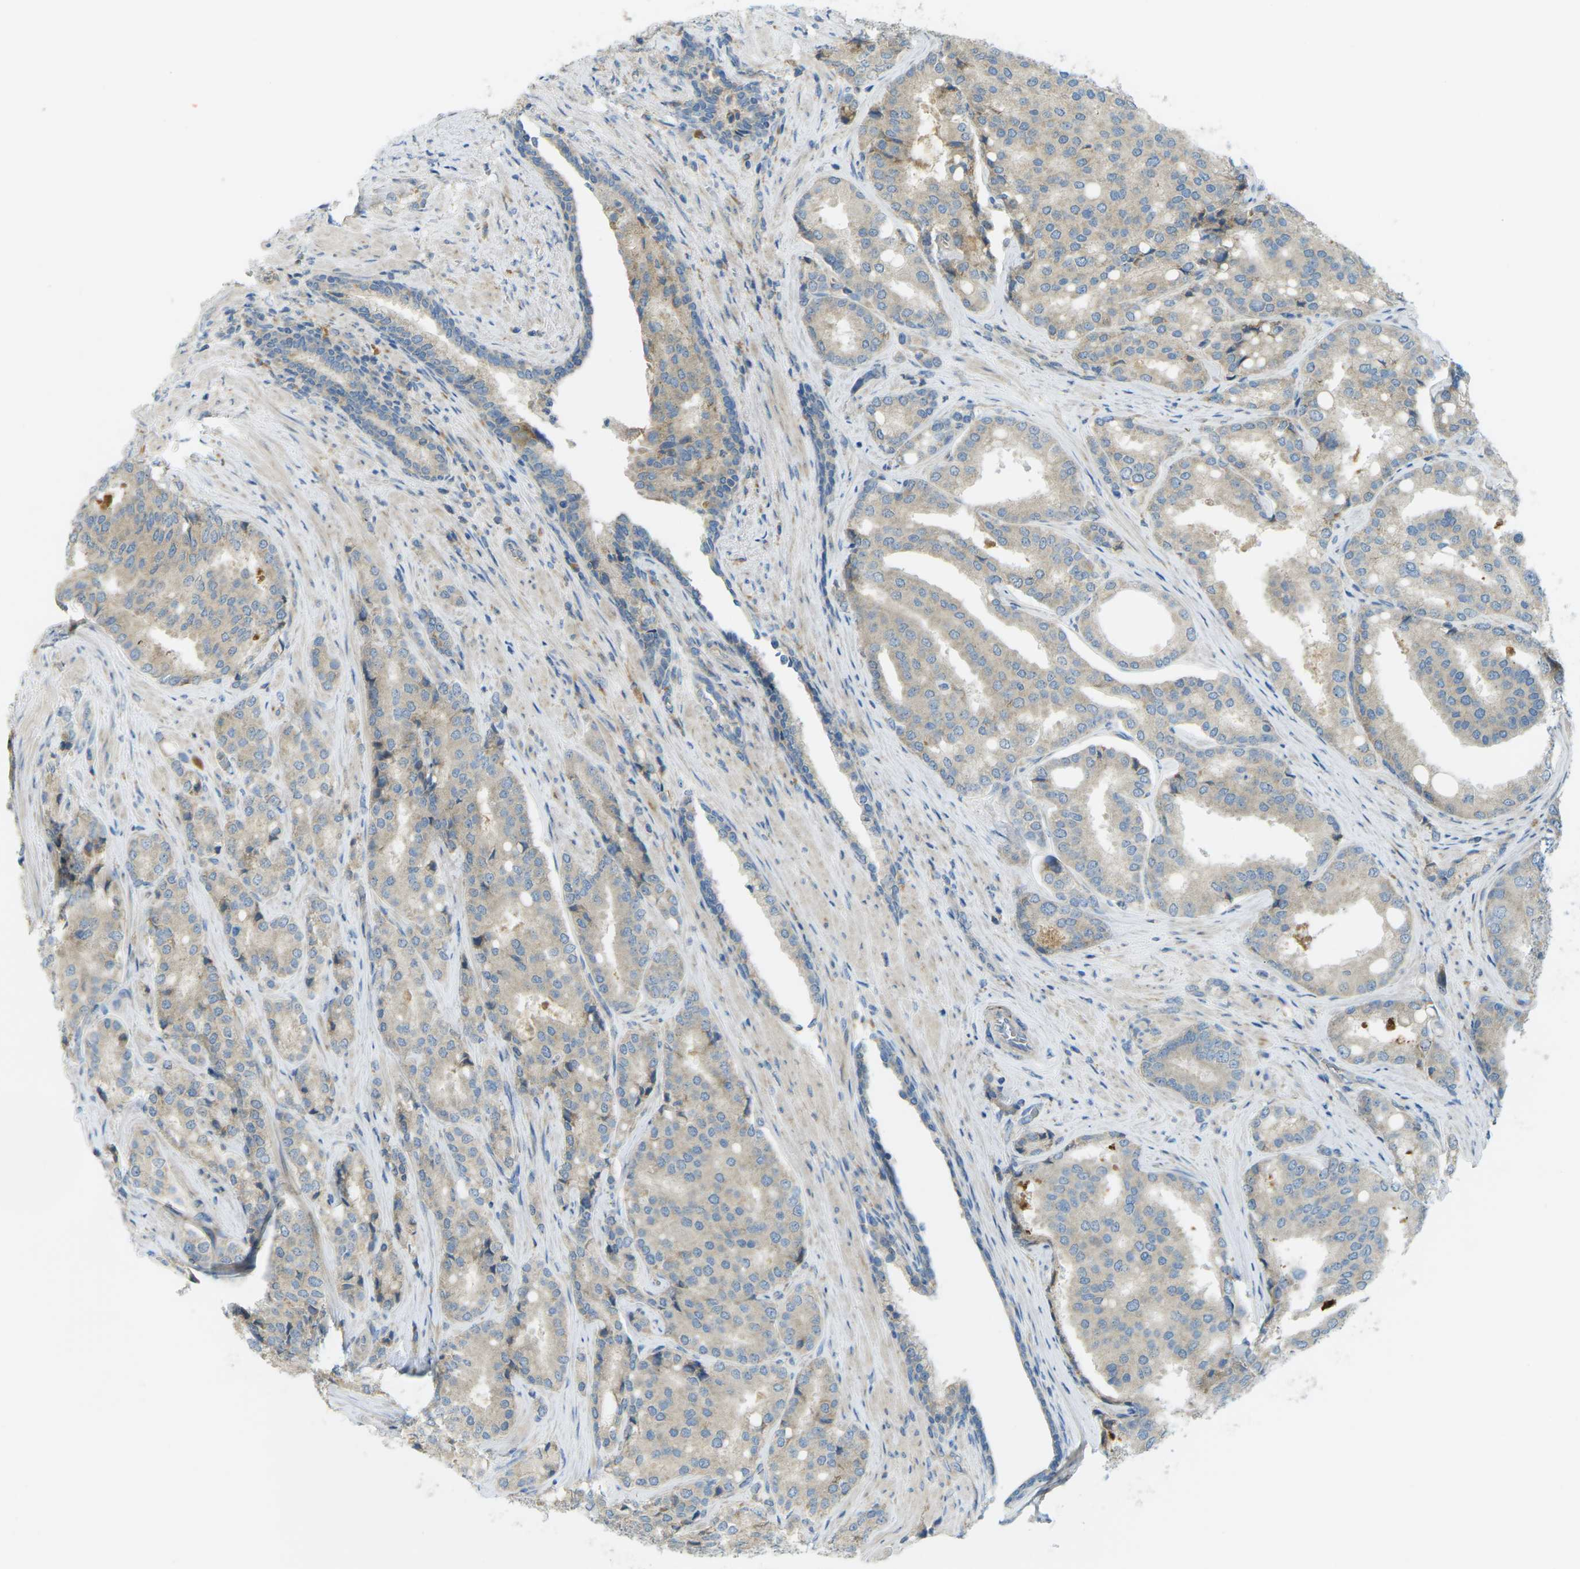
{"staining": {"intensity": "weak", "quantity": "25%-75%", "location": "cytoplasmic/membranous"}, "tissue": "prostate cancer", "cell_type": "Tumor cells", "image_type": "cancer", "snomed": [{"axis": "morphology", "description": "Adenocarcinoma, High grade"}, {"axis": "topography", "description": "Prostate"}], "caption": "High-power microscopy captured an immunohistochemistry micrograph of high-grade adenocarcinoma (prostate), revealing weak cytoplasmic/membranous positivity in about 25%-75% of tumor cells.", "gene": "MYLK4", "patient": {"sex": "male", "age": 50}}